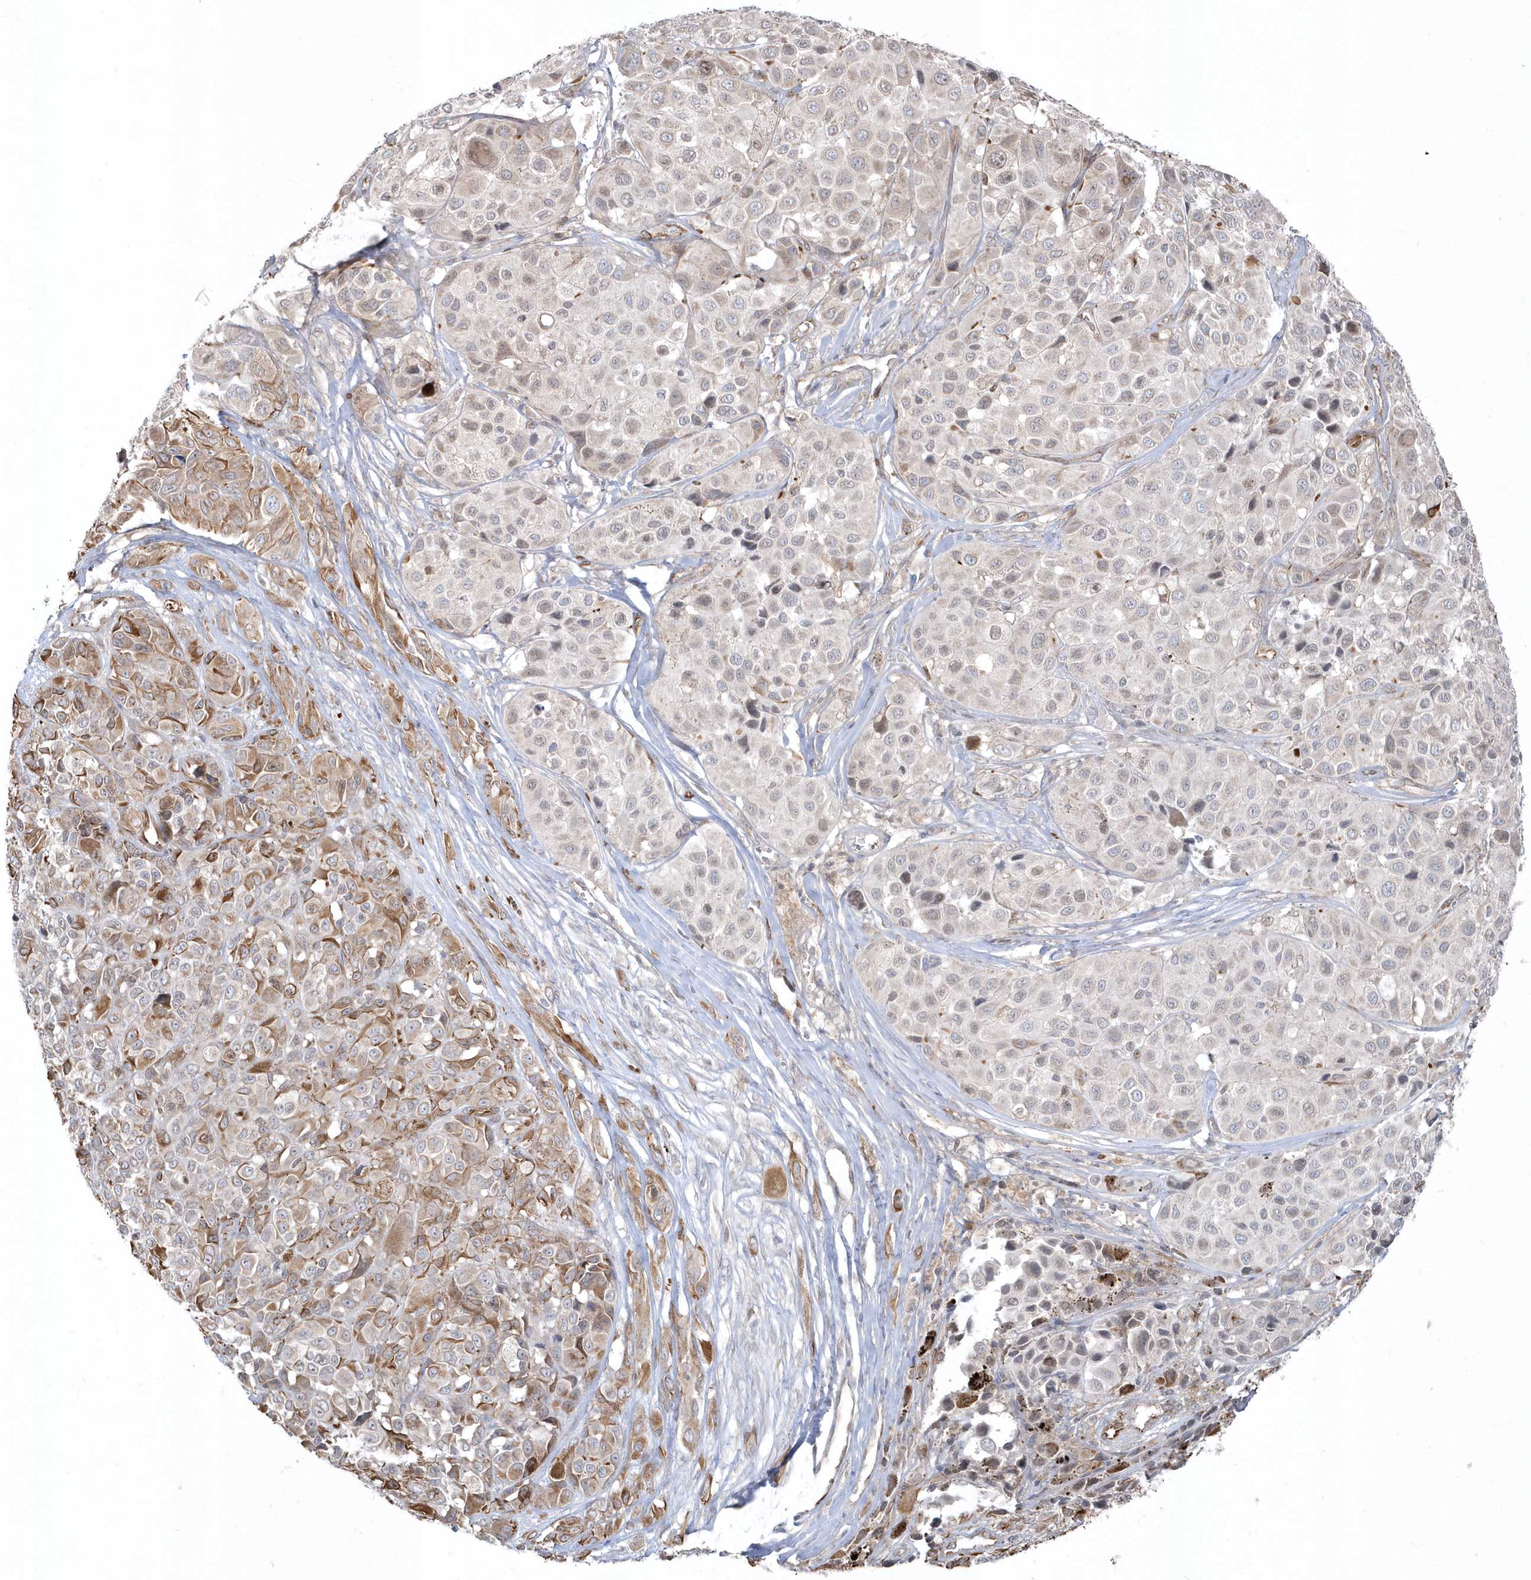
{"staining": {"intensity": "weak", "quantity": "<25%", "location": "cytoplasmic/membranous"}, "tissue": "melanoma", "cell_type": "Tumor cells", "image_type": "cancer", "snomed": [{"axis": "morphology", "description": "Malignant melanoma, NOS"}, {"axis": "topography", "description": "Skin of trunk"}], "caption": "Immunohistochemistry image of neoplastic tissue: malignant melanoma stained with DAB reveals no significant protein staining in tumor cells. The staining was performed using DAB (3,3'-diaminobenzidine) to visualize the protein expression in brown, while the nuclei were stained in blue with hematoxylin (Magnification: 20x).", "gene": "DHX57", "patient": {"sex": "male", "age": 71}}